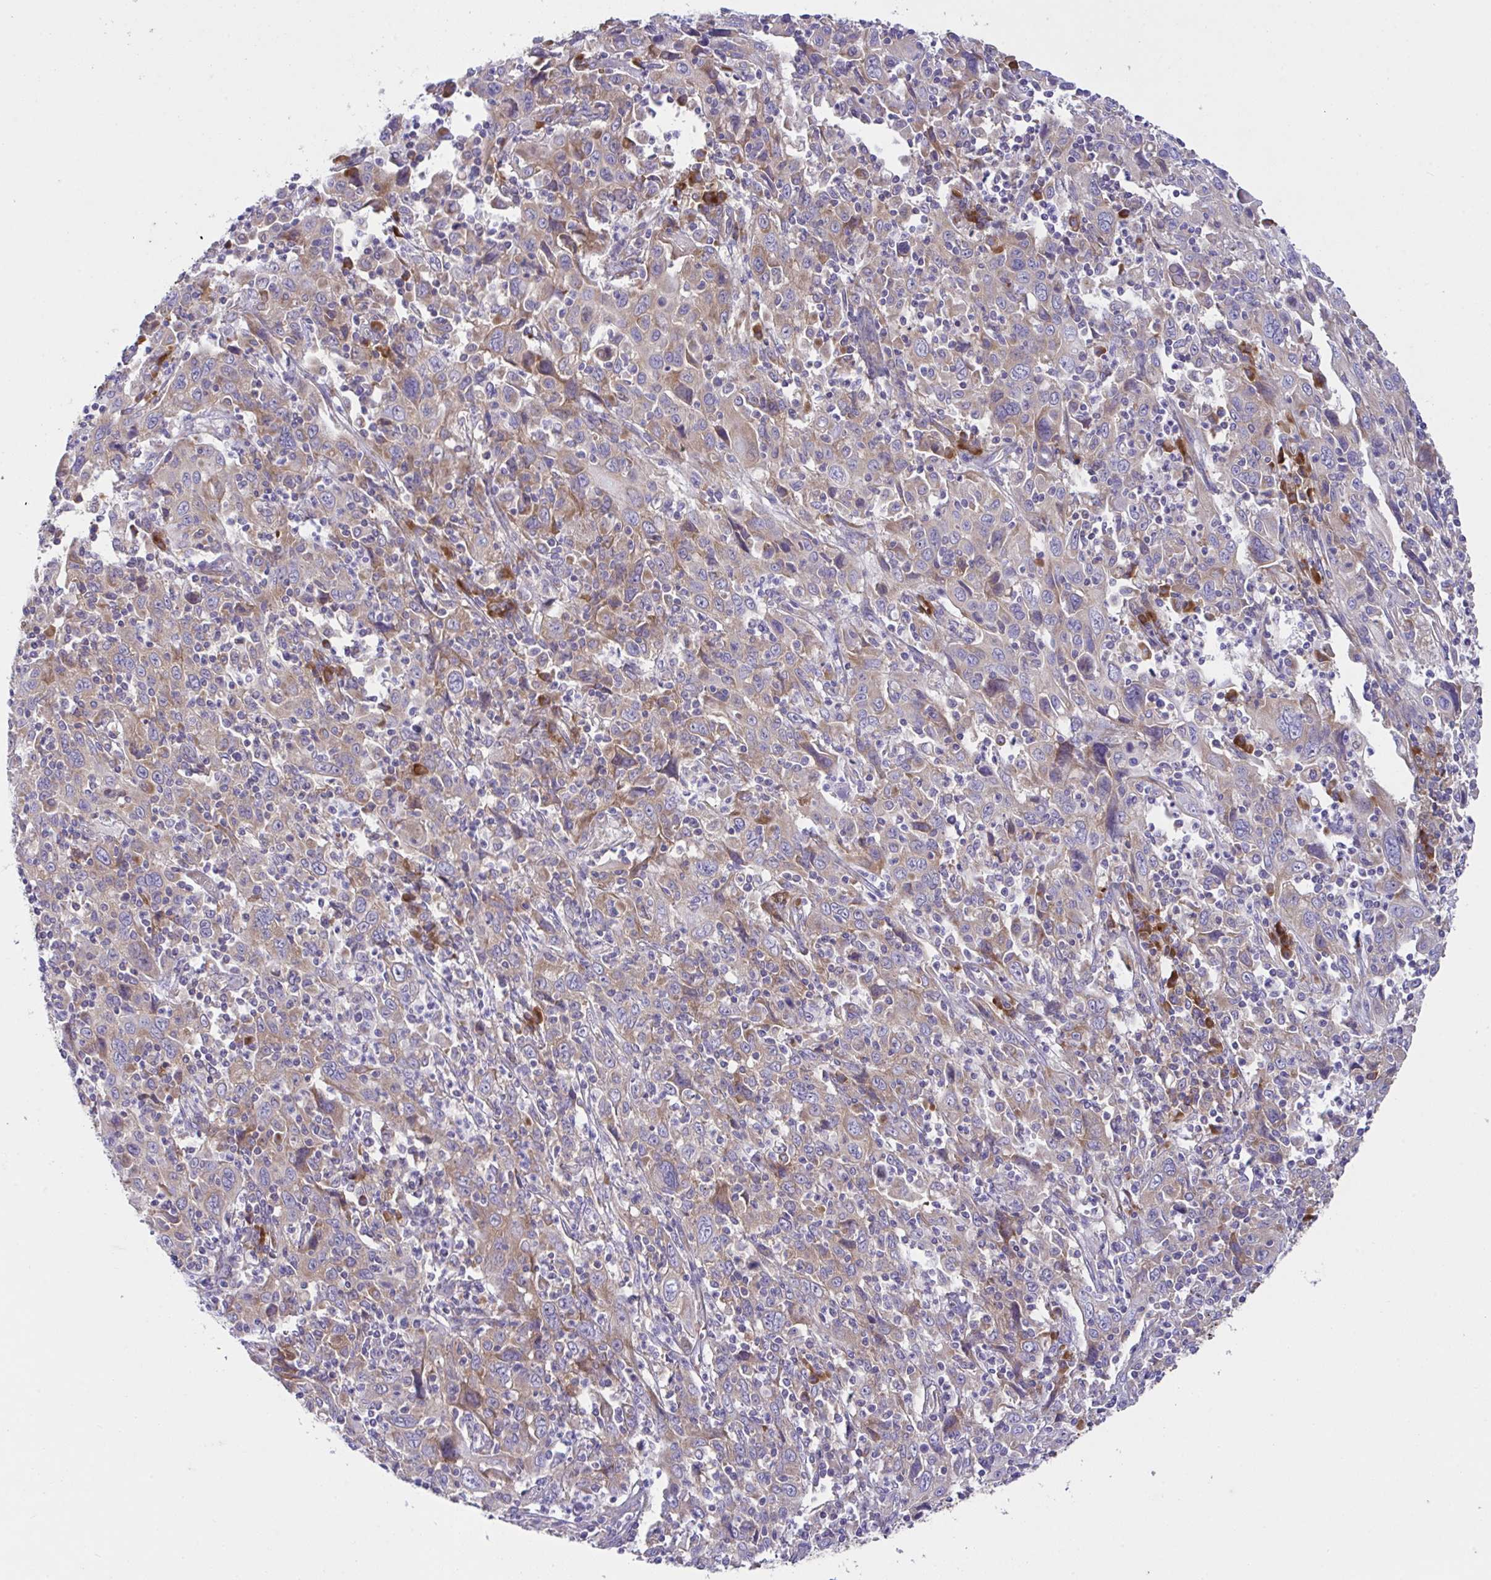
{"staining": {"intensity": "weak", "quantity": "25%-75%", "location": "cytoplasmic/membranous"}, "tissue": "cervical cancer", "cell_type": "Tumor cells", "image_type": "cancer", "snomed": [{"axis": "morphology", "description": "Squamous cell carcinoma, NOS"}, {"axis": "topography", "description": "Cervix"}], "caption": "Squamous cell carcinoma (cervical) stained with a brown dye displays weak cytoplasmic/membranous positive expression in about 25%-75% of tumor cells.", "gene": "FAU", "patient": {"sex": "female", "age": 46}}